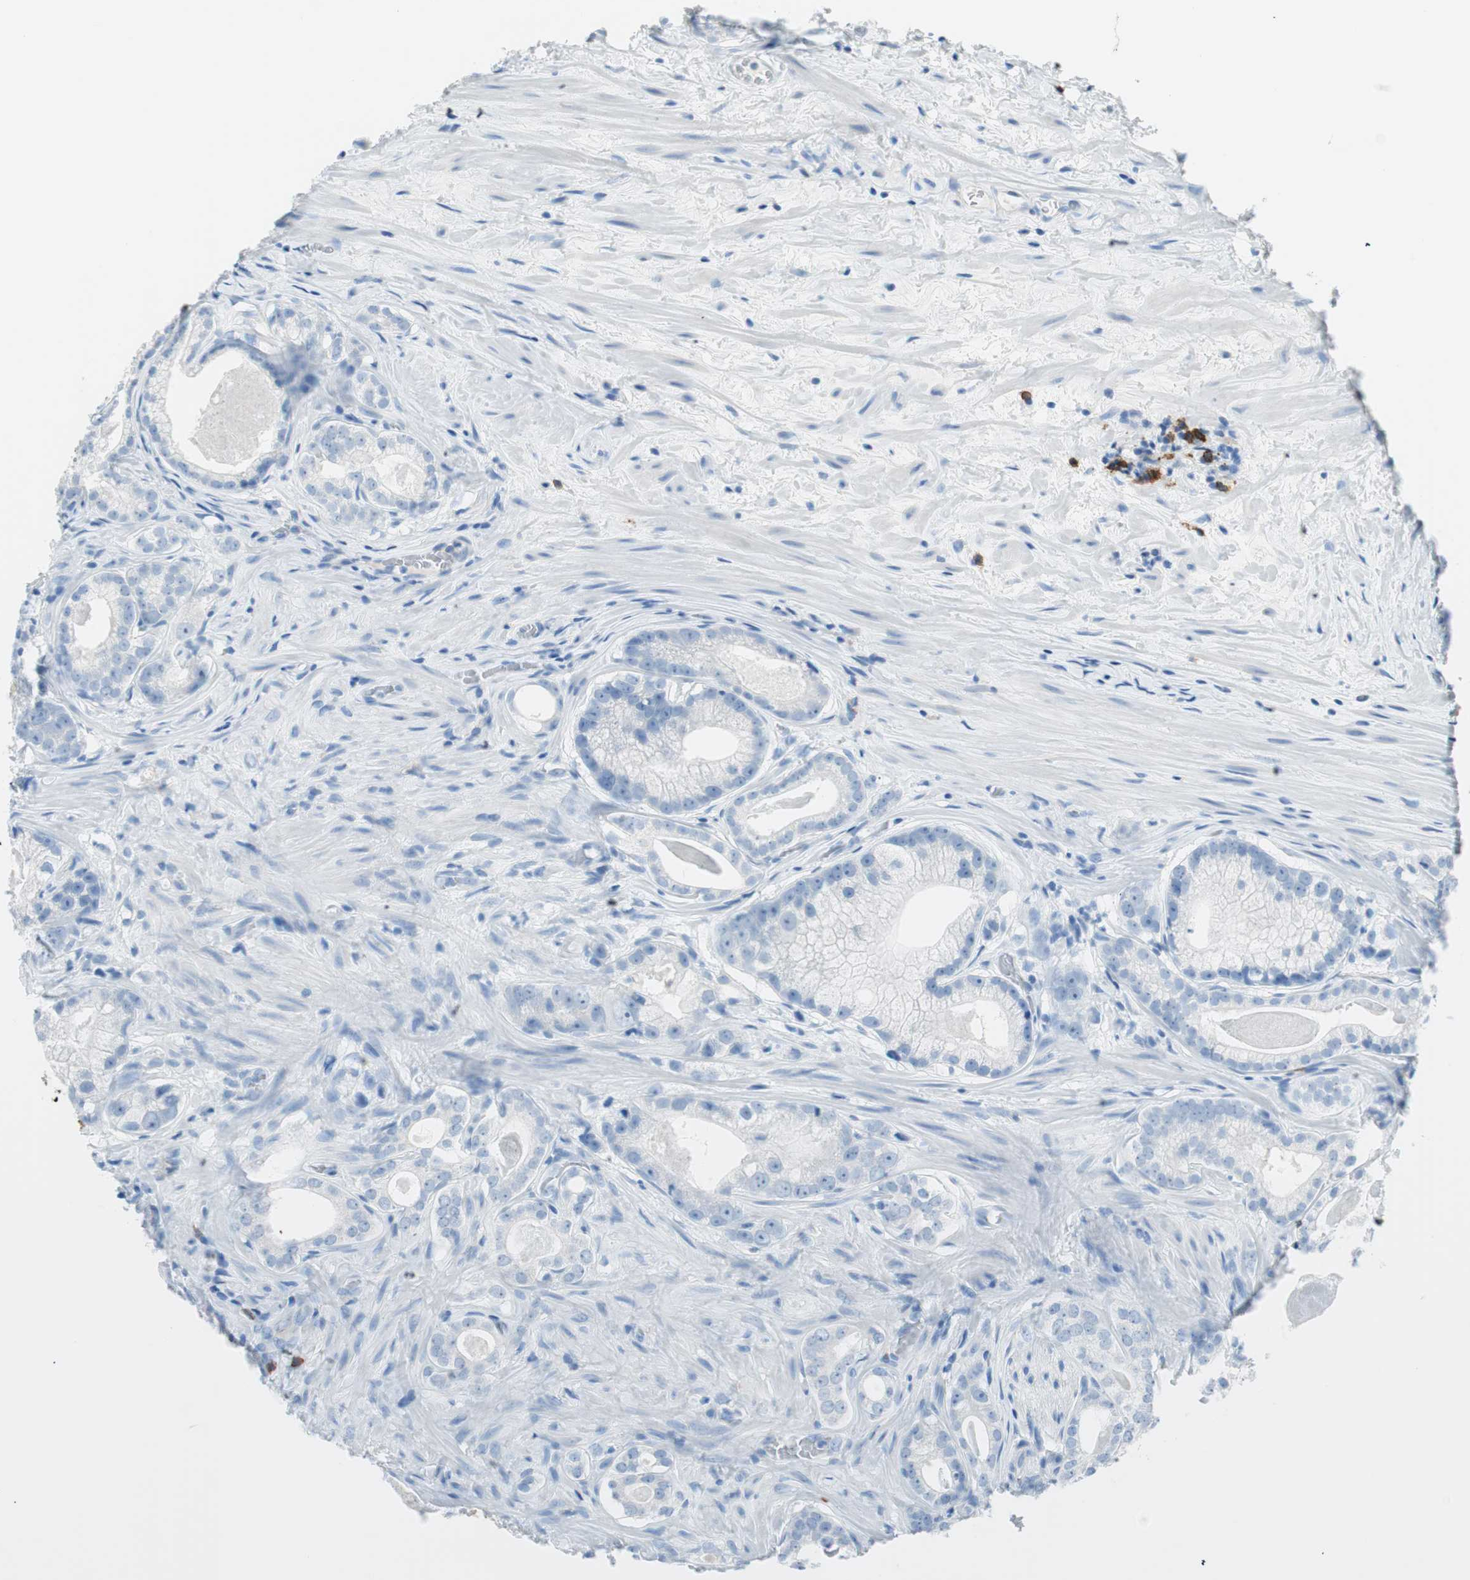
{"staining": {"intensity": "negative", "quantity": "none", "location": "none"}, "tissue": "prostate cancer", "cell_type": "Tumor cells", "image_type": "cancer", "snomed": [{"axis": "morphology", "description": "Adenocarcinoma, Low grade"}, {"axis": "topography", "description": "Prostate"}], "caption": "A histopathology image of adenocarcinoma (low-grade) (prostate) stained for a protein demonstrates no brown staining in tumor cells.", "gene": "TNFRSF13C", "patient": {"sex": "male", "age": 59}}